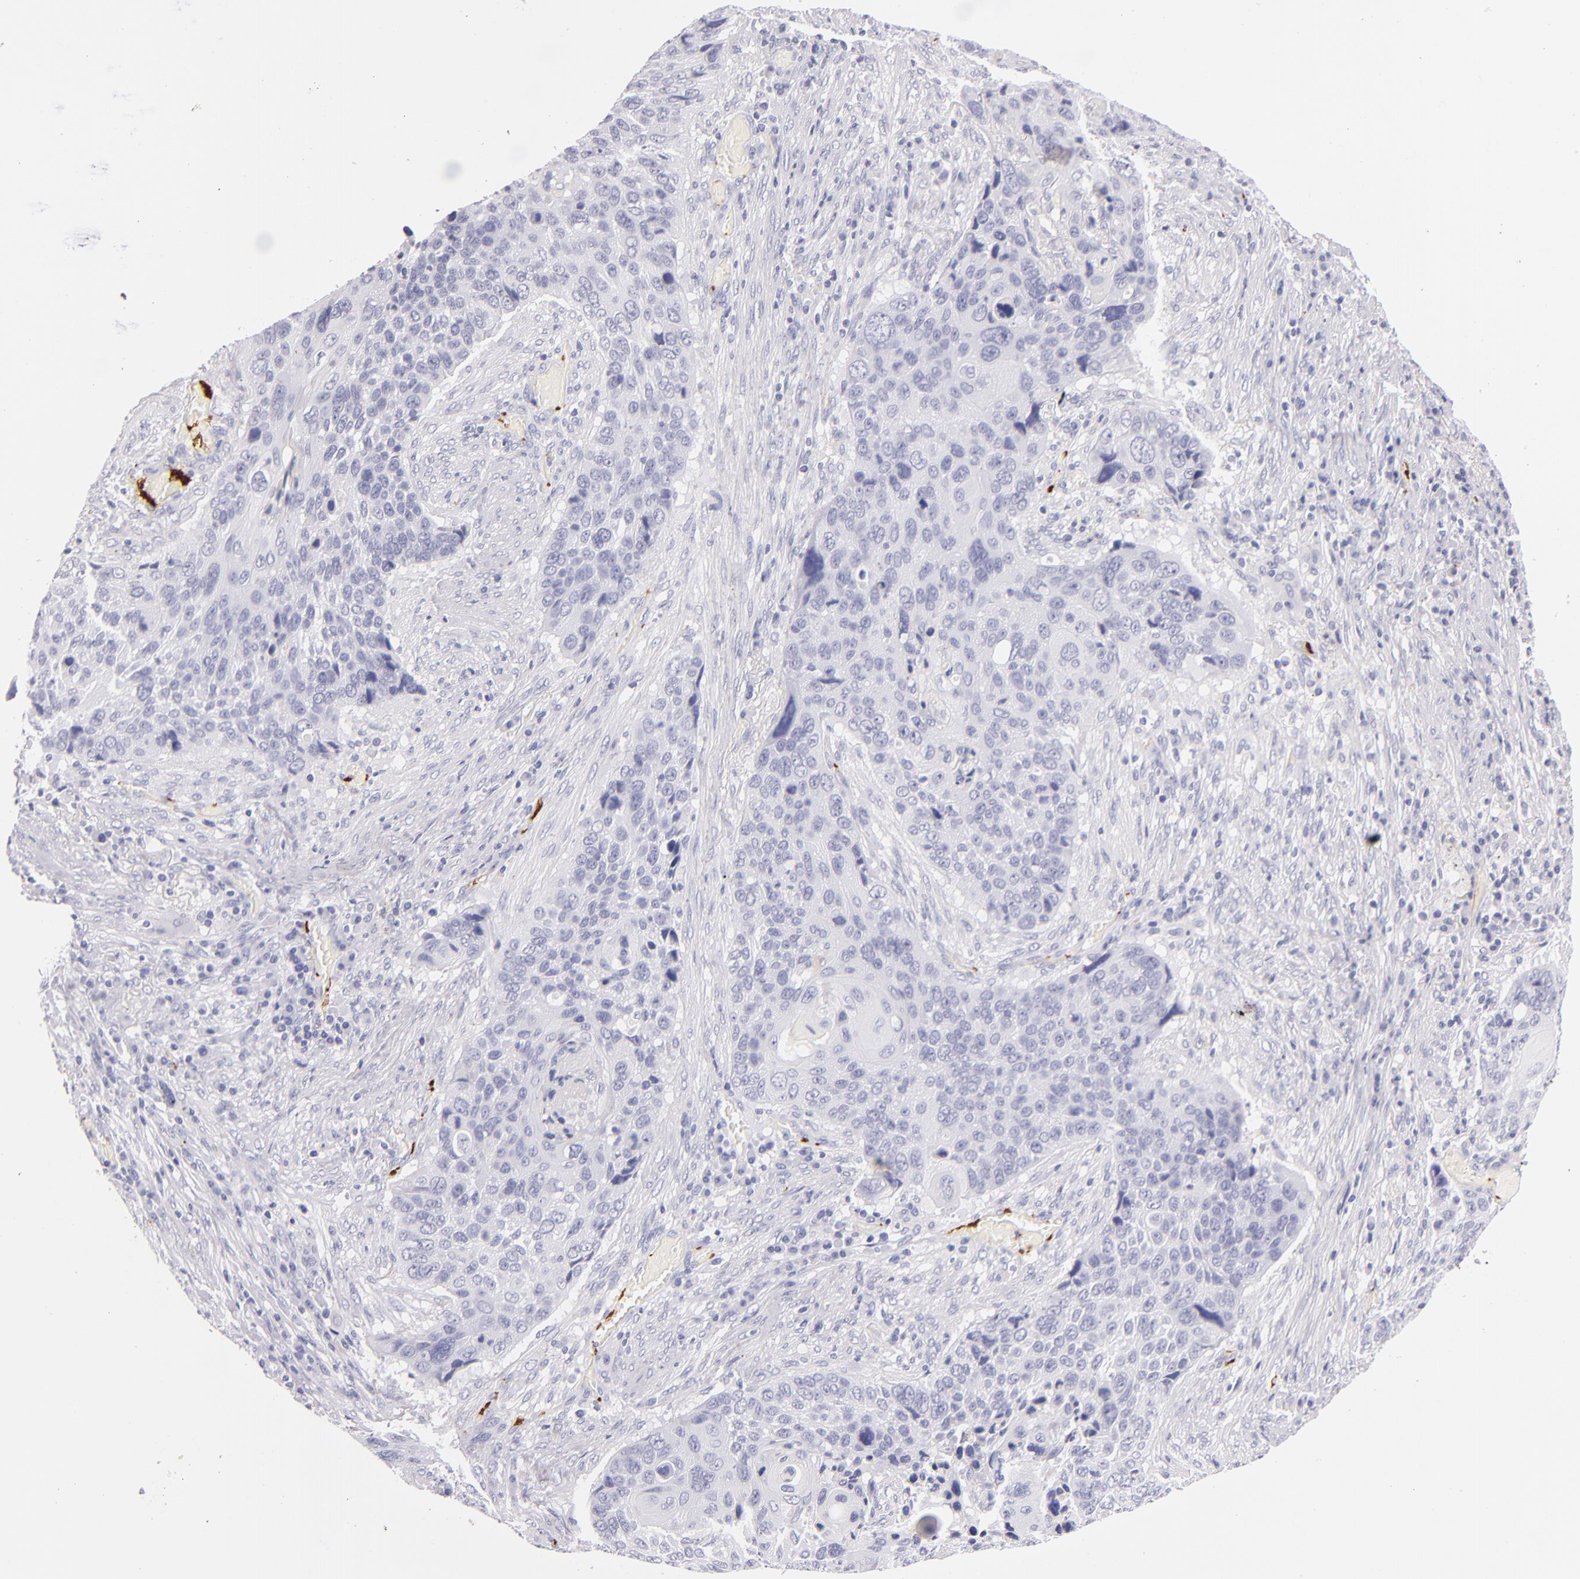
{"staining": {"intensity": "negative", "quantity": "none", "location": "none"}, "tissue": "lung cancer", "cell_type": "Tumor cells", "image_type": "cancer", "snomed": [{"axis": "morphology", "description": "Squamous cell carcinoma, NOS"}, {"axis": "topography", "description": "Lung"}], "caption": "Immunohistochemistry histopathology image of neoplastic tissue: lung squamous cell carcinoma stained with DAB (3,3'-diaminobenzidine) demonstrates no significant protein staining in tumor cells.", "gene": "GP1BA", "patient": {"sex": "male", "age": 68}}